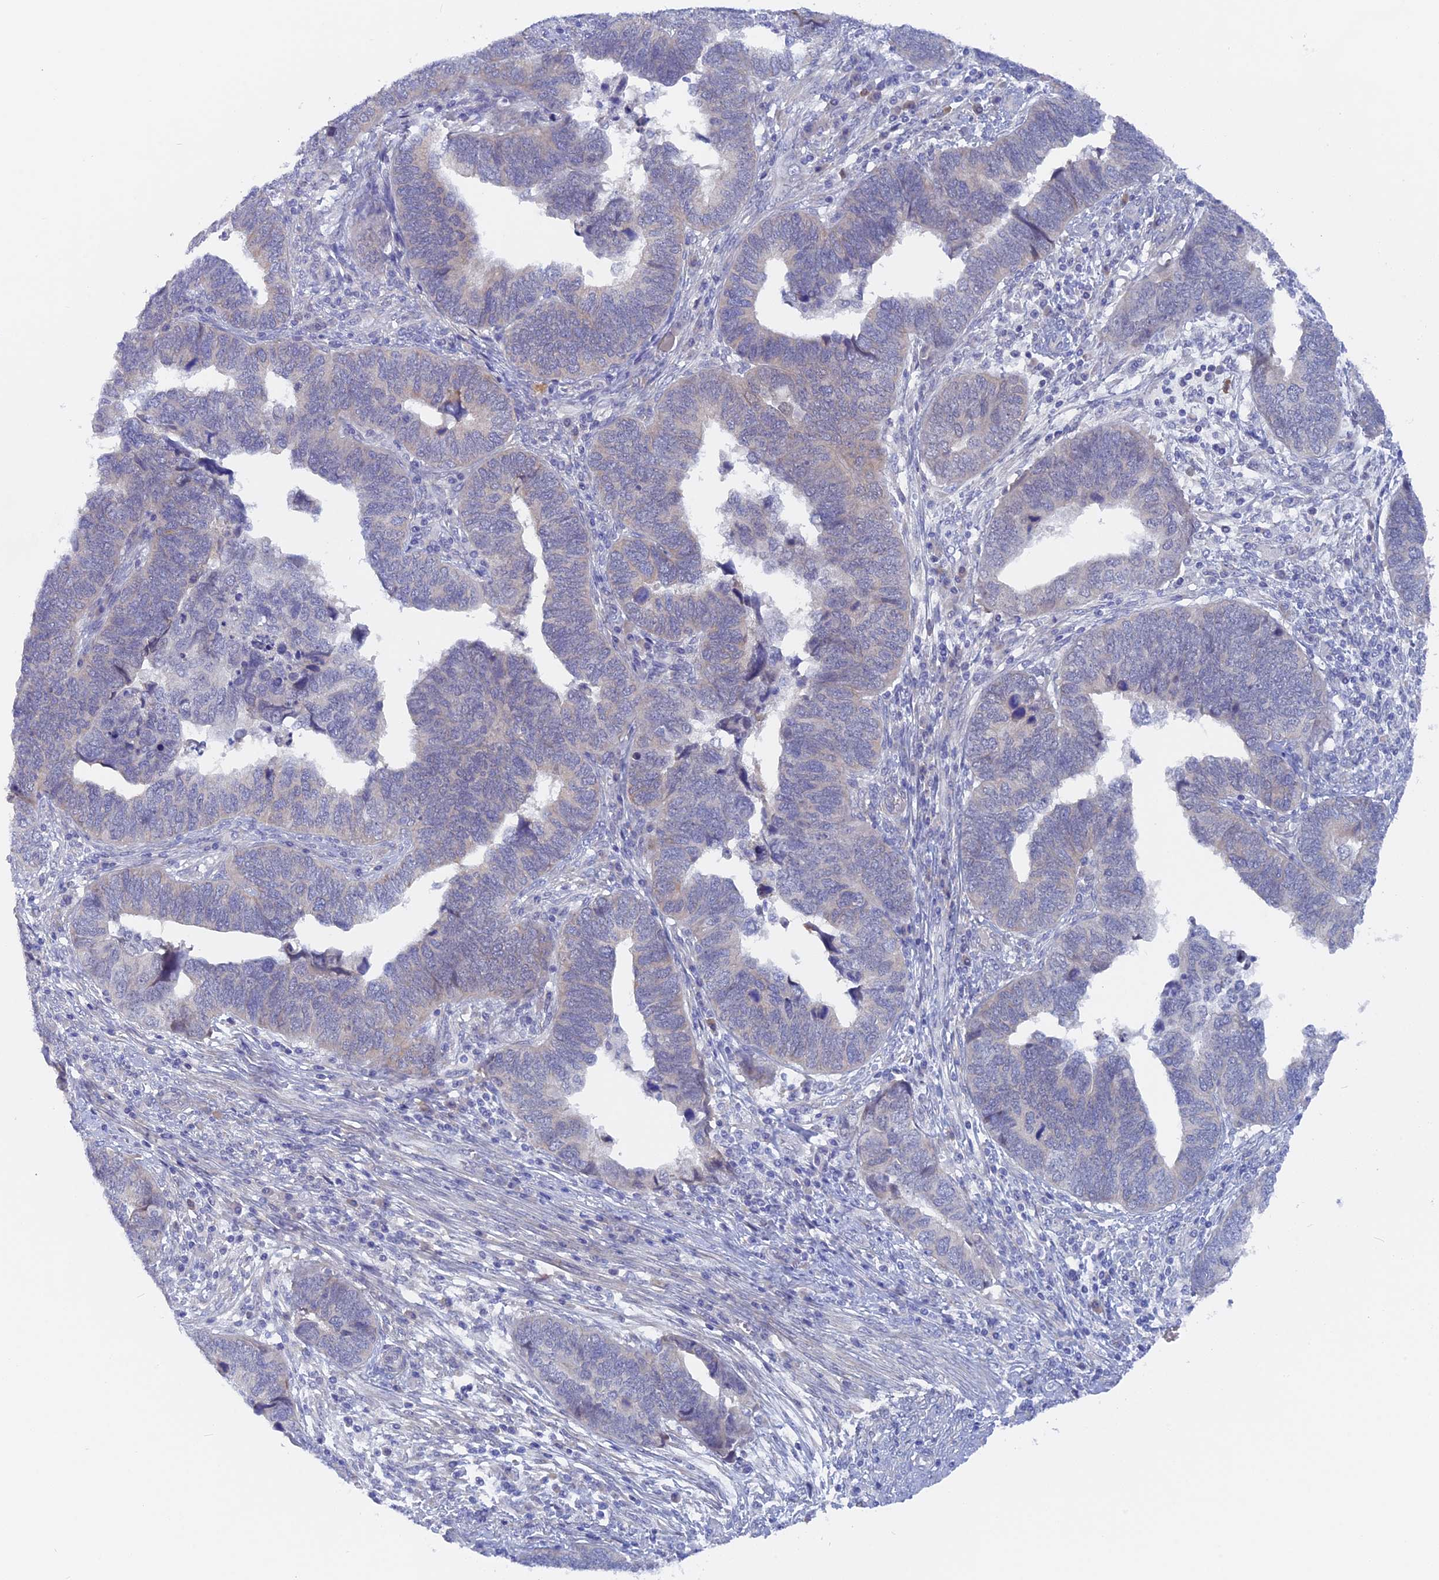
{"staining": {"intensity": "negative", "quantity": "none", "location": "none"}, "tissue": "endometrial cancer", "cell_type": "Tumor cells", "image_type": "cancer", "snomed": [{"axis": "morphology", "description": "Adenocarcinoma, NOS"}, {"axis": "topography", "description": "Endometrium"}], "caption": "DAB immunohistochemical staining of endometrial cancer (adenocarcinoma) displays no significant expression in tumor cells.", "gene": "DACT3", "patient": {"sex": "female", "age": 79}}